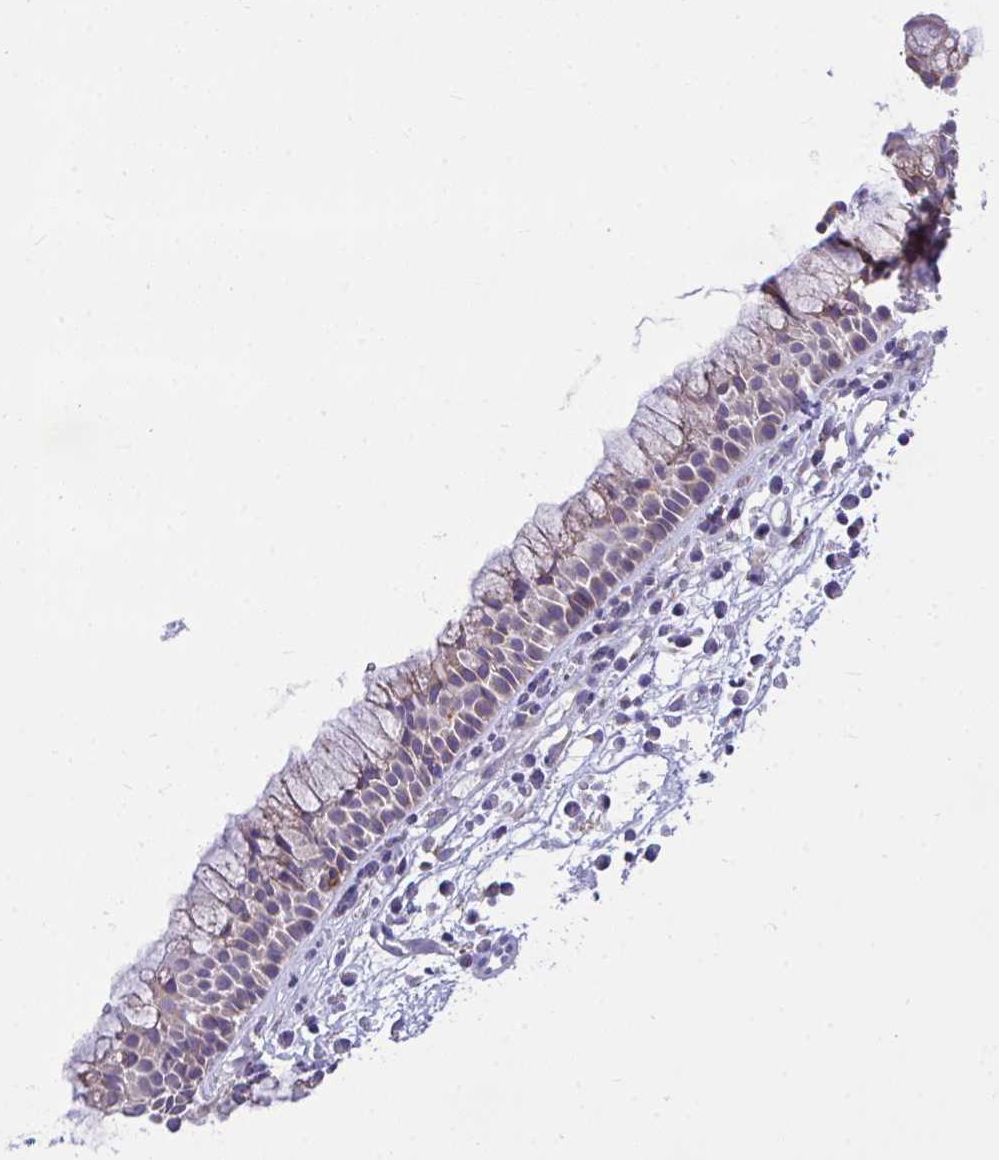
{"staining": {"intensity": "weak", "quantity": "25%-75%", "location": "cytoplasmic/membranous"}, "tissue": "nasopharynx", "cell_type": "Respiratory epithelial cells", "image_type": "normal", "snomed": [{"axis": "morphology", "description": "Normal tissue, NOS"}, {"axis": "topography", "description": "Nasopharynx"}], "caption": "High-power microscopy captured an immunohistochemistry (IHC) histopathology image of unremarkable nasopharynx, revealing weak cytoplasmic/membranous expression in about 25%-75% of respiratory epithelial cells.", "gene": "PIGK", "patient": {"sex": "male", "age": 56}}